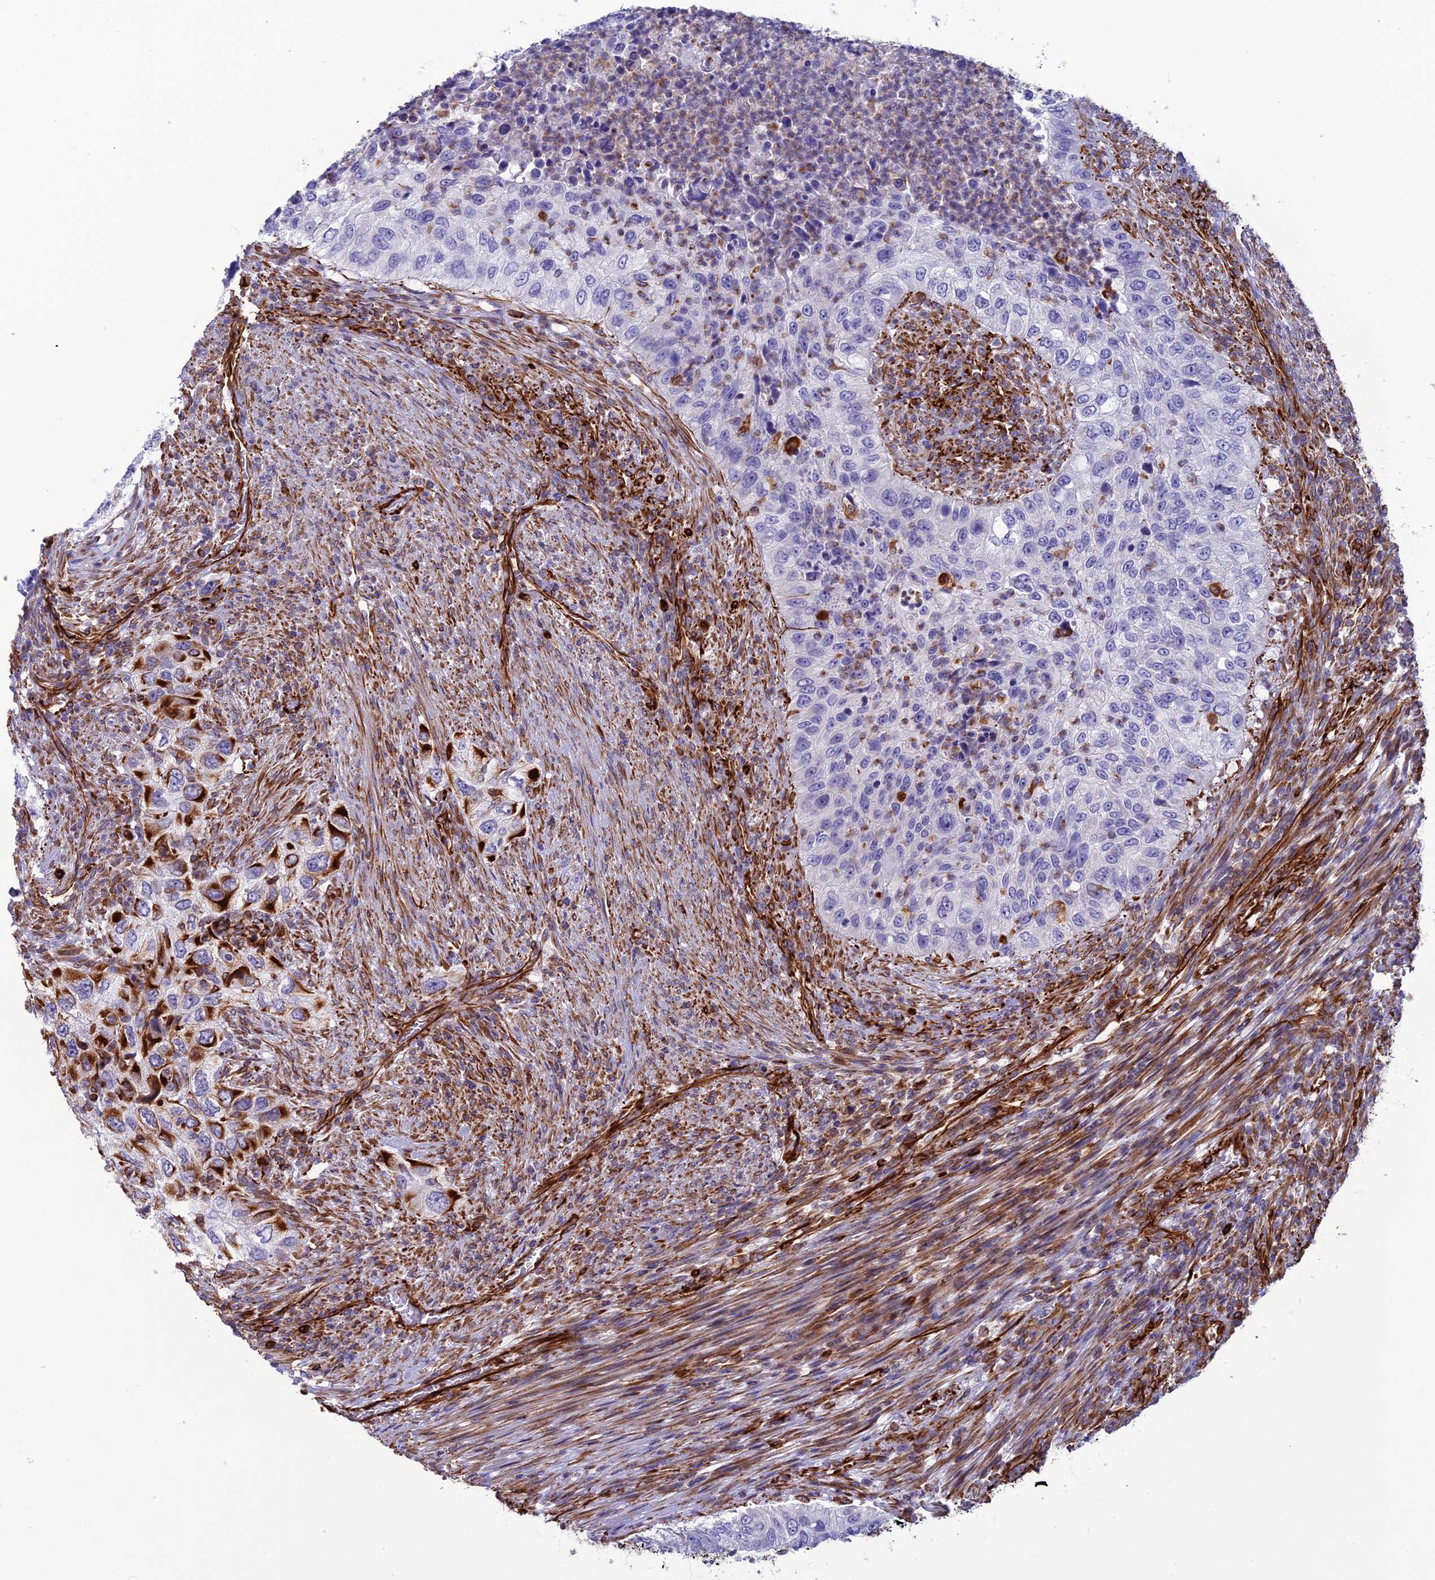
{"staining": {"intensity": "negative", "quantity": "none", "location": "none"}, "tissue": "urothelial cancer", "cell_type": "Tumor cells", "image_type": "cancer", "snomed": [{"axis": "morphology", "description": "Urothelial carcinoma, High grade"}, {"axis": "topography", "description": "Urinary bladder"}], "caption": "Protein analysis of high-grade urothelial carcinoma reveals no significant positivity in tumor cells. The staining was performed using DAB to visualize the protein expression in brown, while the nuclei were stained in blue with hematoxylin (Magnification: 20x).", "gene": "FBXL20", "patient": {"sex": "female", "age": 60}}